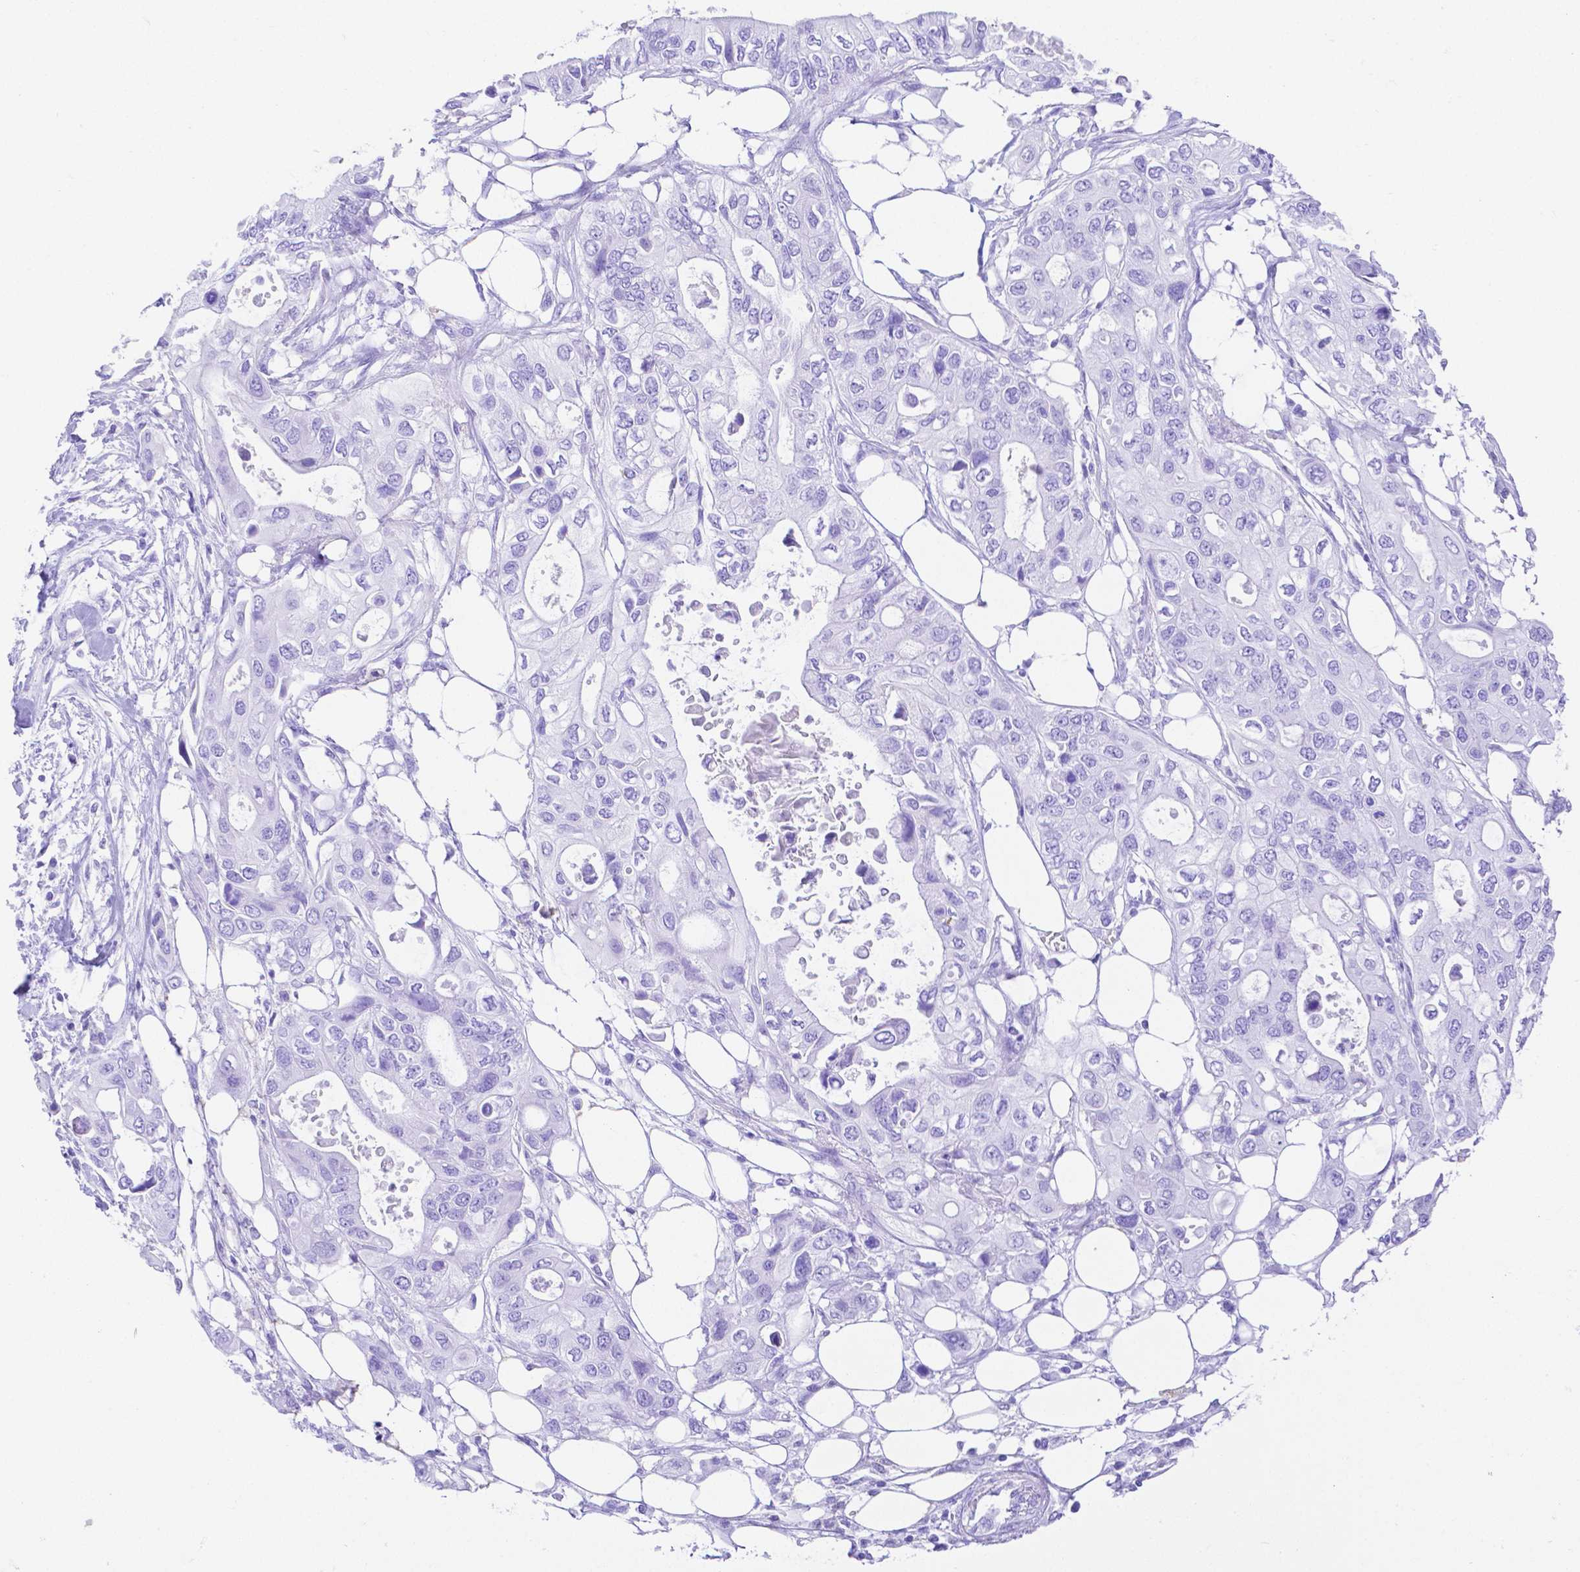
{"staining": {"intensity": "negative", "quantity": "none", "location": "none"}, "tissue": "pancreatic cancer", "cell_type": "Tumor cells", "image_type": "cancer", "snomed": [{"axis": "morphology", "description": "Adenocarcinoma, NOS"}, {"axis": "topography", "description": "Pancreas"}], "caption": "Protein analysis of adenocarcinoma (pancreatic) displays no significant staining in tumor cells.", "gene": "SMR3A", "patient": {"sex": "female", "age": 63}}